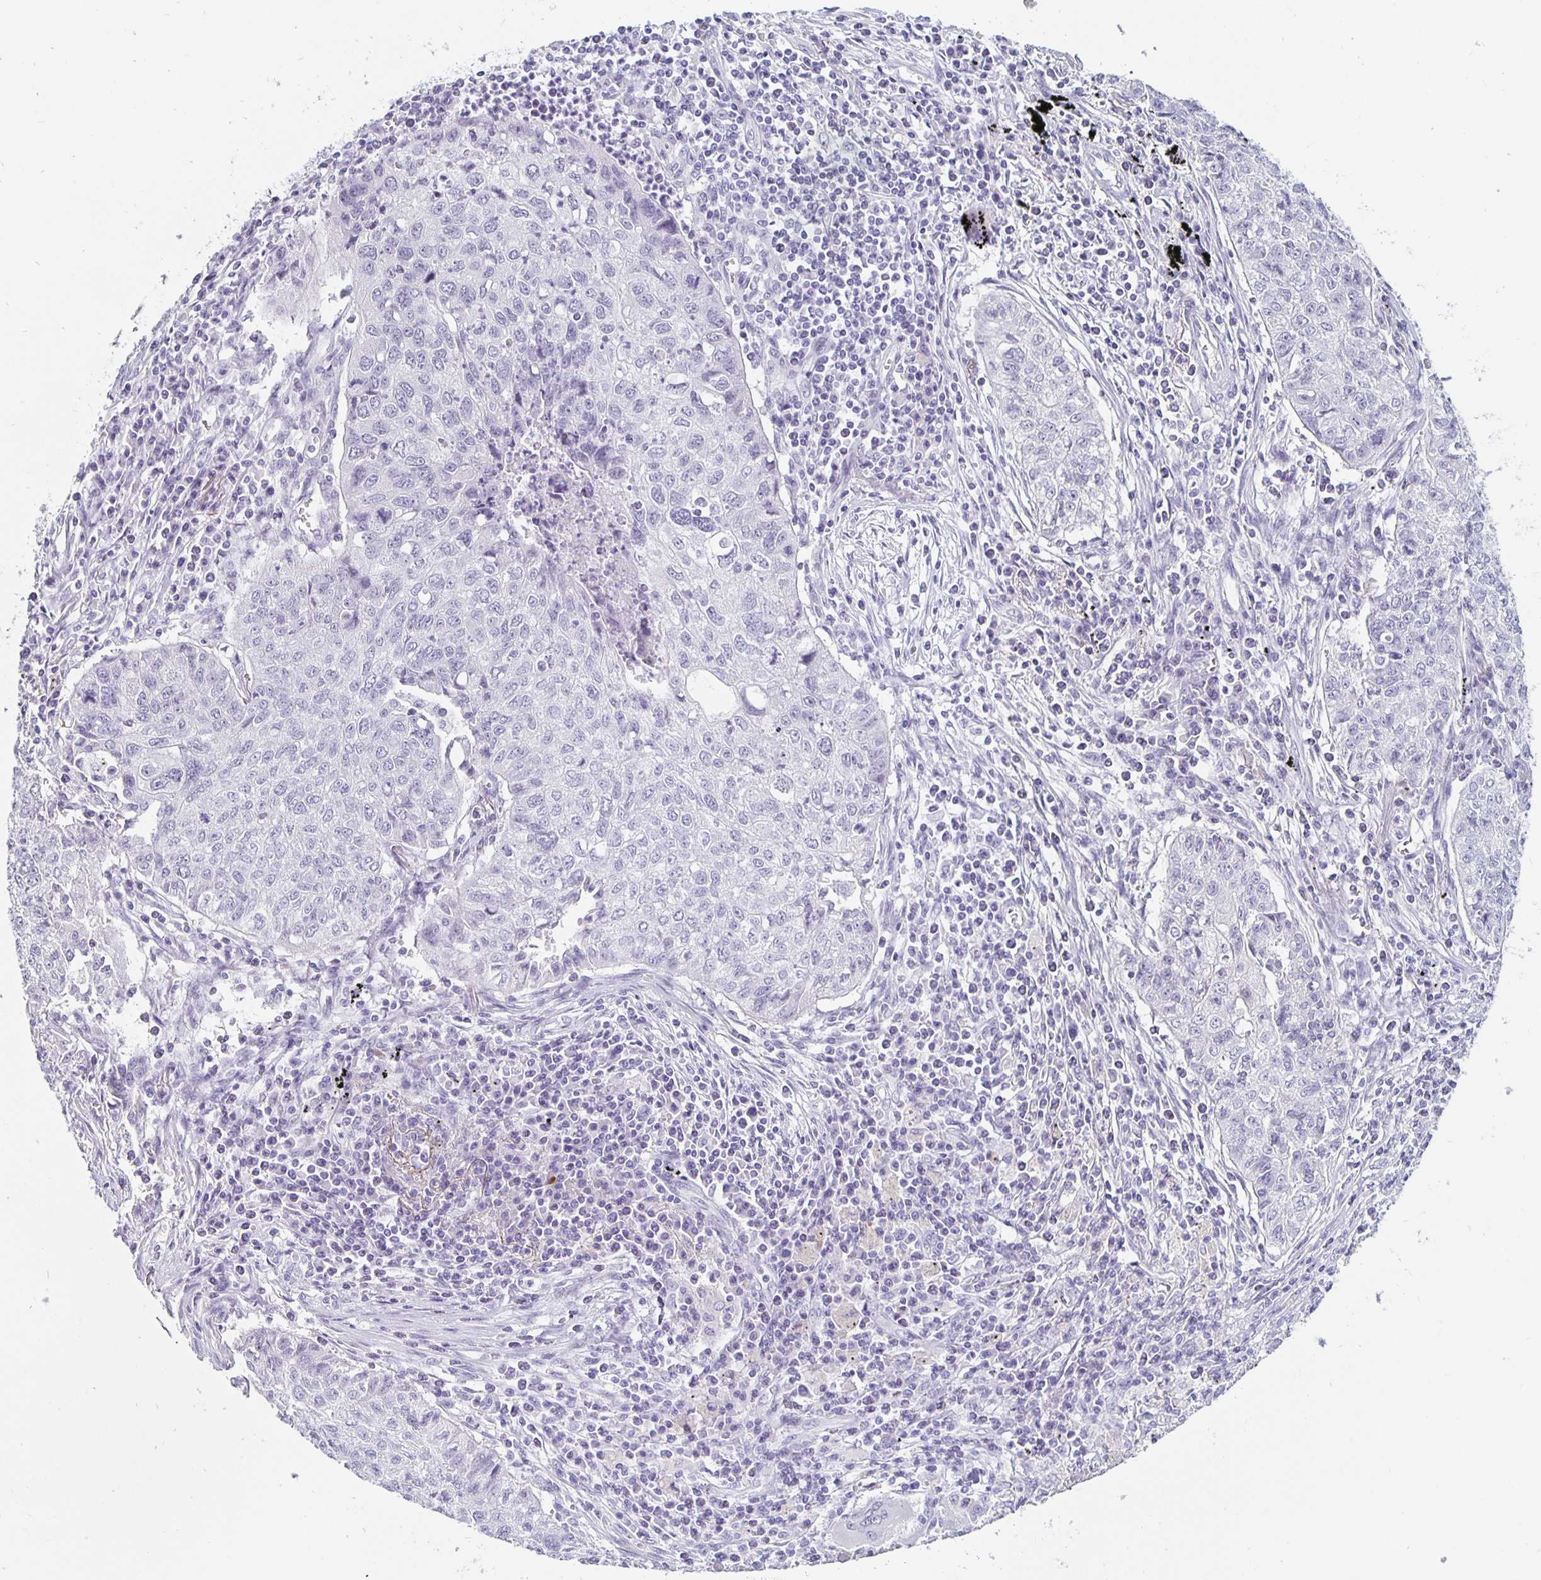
{"staining": {"intensity": "negative", "quantity": "none", "location": "none"}, "tissue": "lung cancer", "cell_type": "Tumor cells", "image_type": "cancer", "snomed": [{"axis": "morphology", "description": "Normal morphology"}, {"axis": "morphology", "description": "Aneuploidy"}, {"axis": "morphology", "description": "Squamous cell carcinoma, NOS"}, {"axis": "topography", "description": "Lymph node"}, {"axis": "topography", "description": "Lung"}], "caption": "High power microscopy image of an immunohistochemistry (IHC) image of lung cancer, revealing no significant positivity in tumor cells.", "gene": "KCNQ2", "patient": {"sex": "female", "age": 76}}